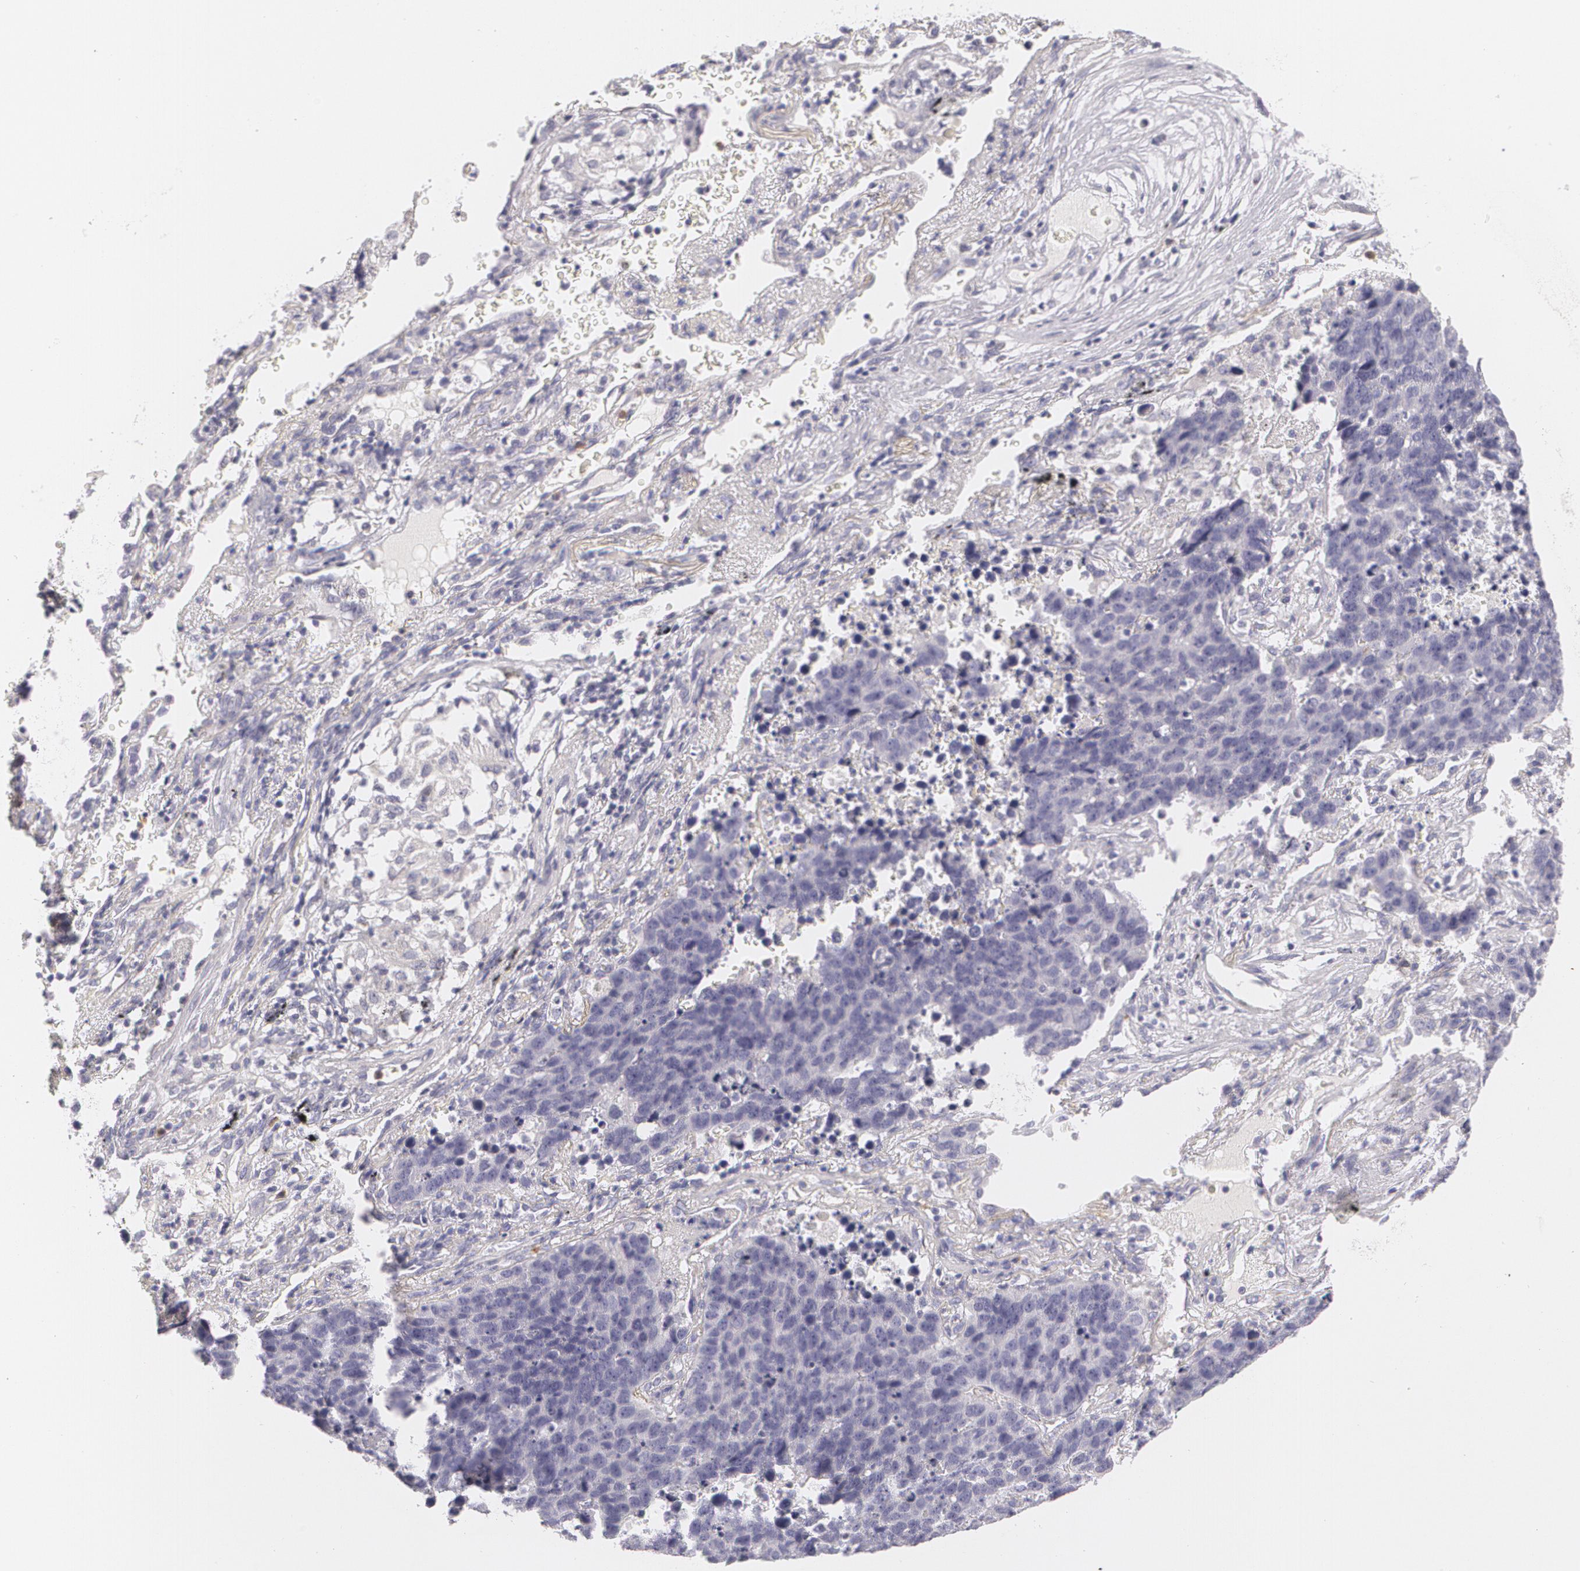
{"staining": {"intensity": "negative", "quantity": "none", "location": "none"}, "tissue": "lung cancer", "cell_type": "Tumor cells", "image_type": "cancer", "snomed": [{"axis": "morphology", "description": "Carcinoid, malignant, NOS"}, {"axis": "topography", "description": "Lung"}], "caption": "The histopathology image exhibits no significant positivity in tumor cells of lung cancer.", "gene": "FAM181A", "patient": {"sex": "male", "age": 60}}